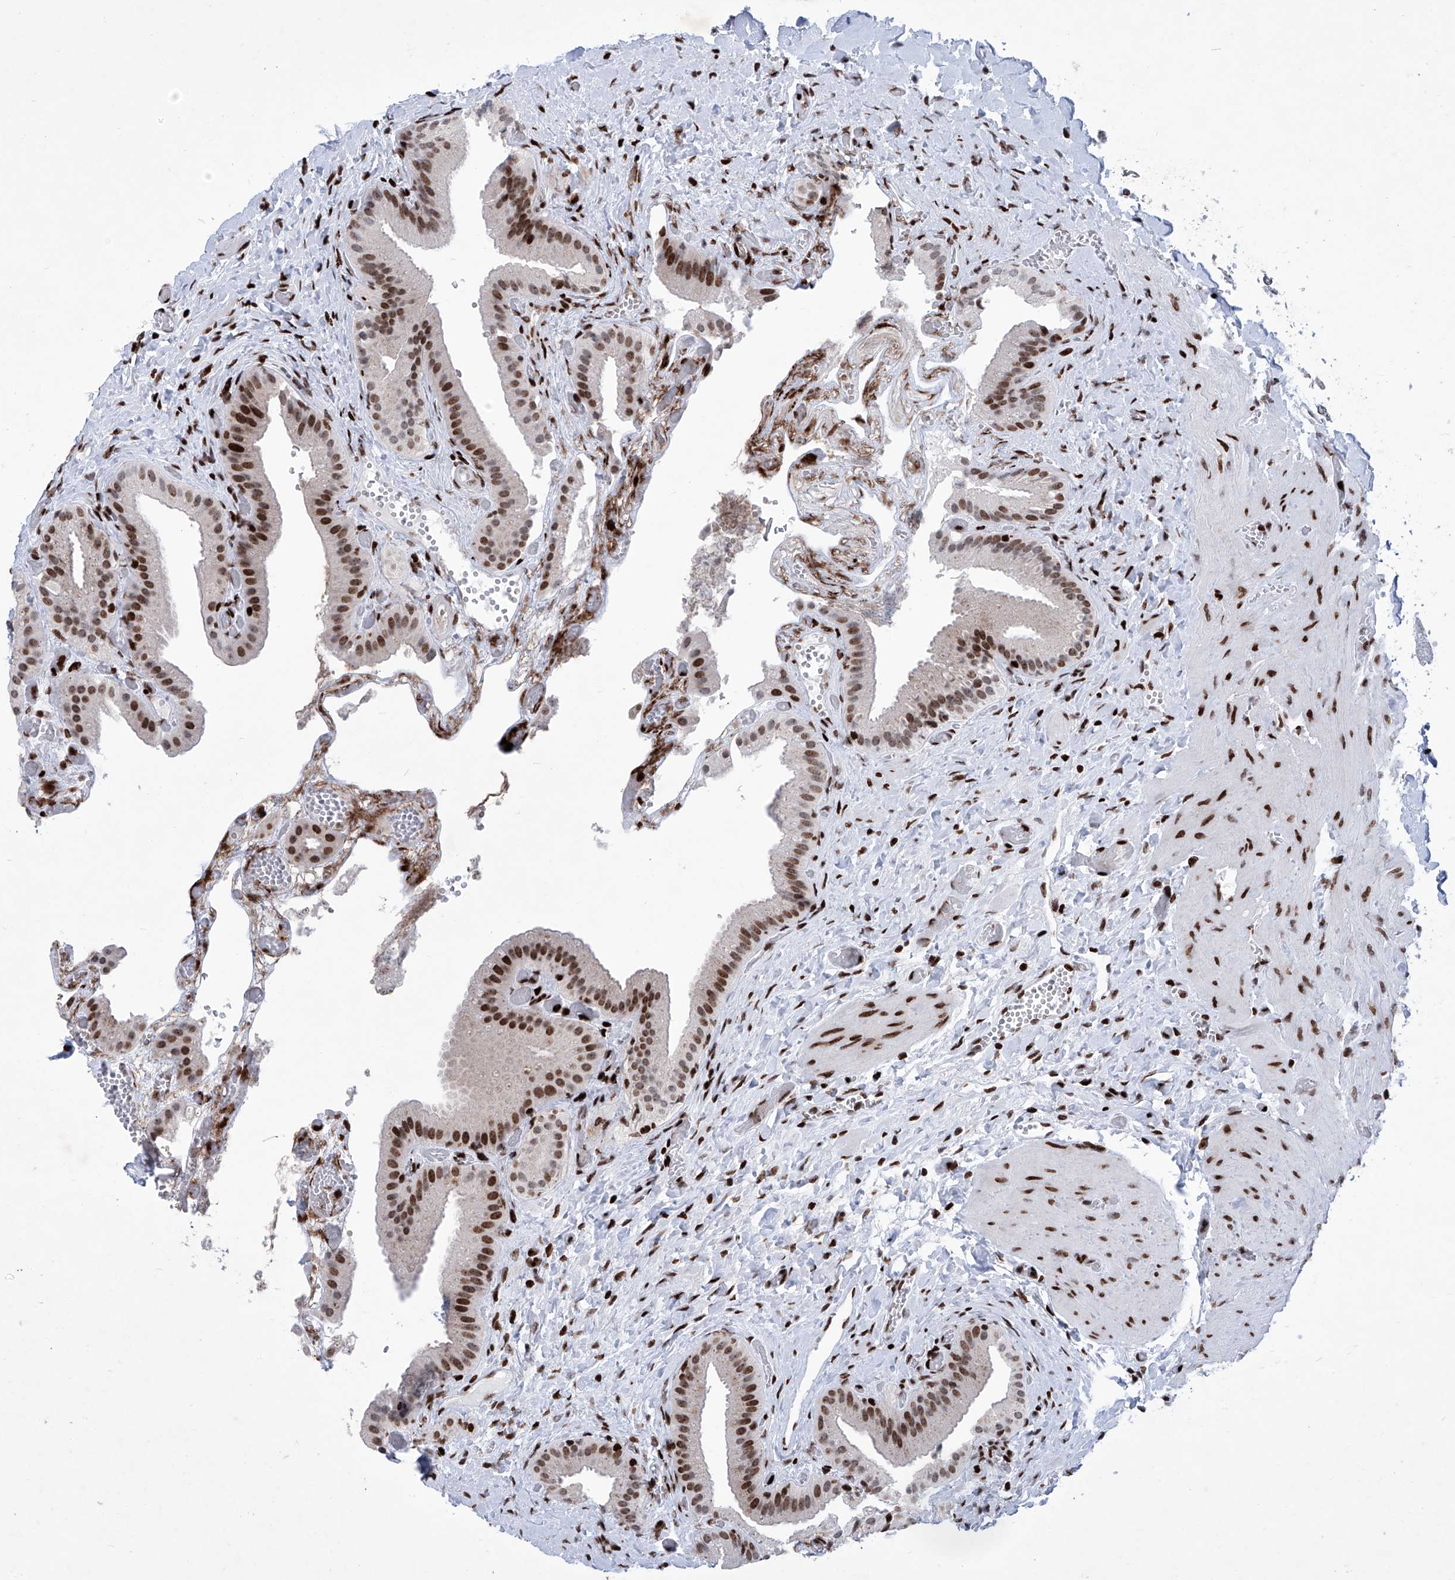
{"staining": {"intensity": "strong", "quantity": ">75%", "location": "nuclear"}, "tissue": "gallbladder", "cell_type": "Glandular cells", "image_type": "normal", "snomed": [{"axis": "morphology", "description": "Normal tissue, NOS"}, {"axis": "topography", "description": "Gallbladder"}], "caption": "Immunohistochemical staining of normal human gallbladder displays >75% levels of strong nuclear protein staining in approximately >75% of glandular cells.", "gene": "HEY2", "patient": {"sex": "female", "age": 64}}